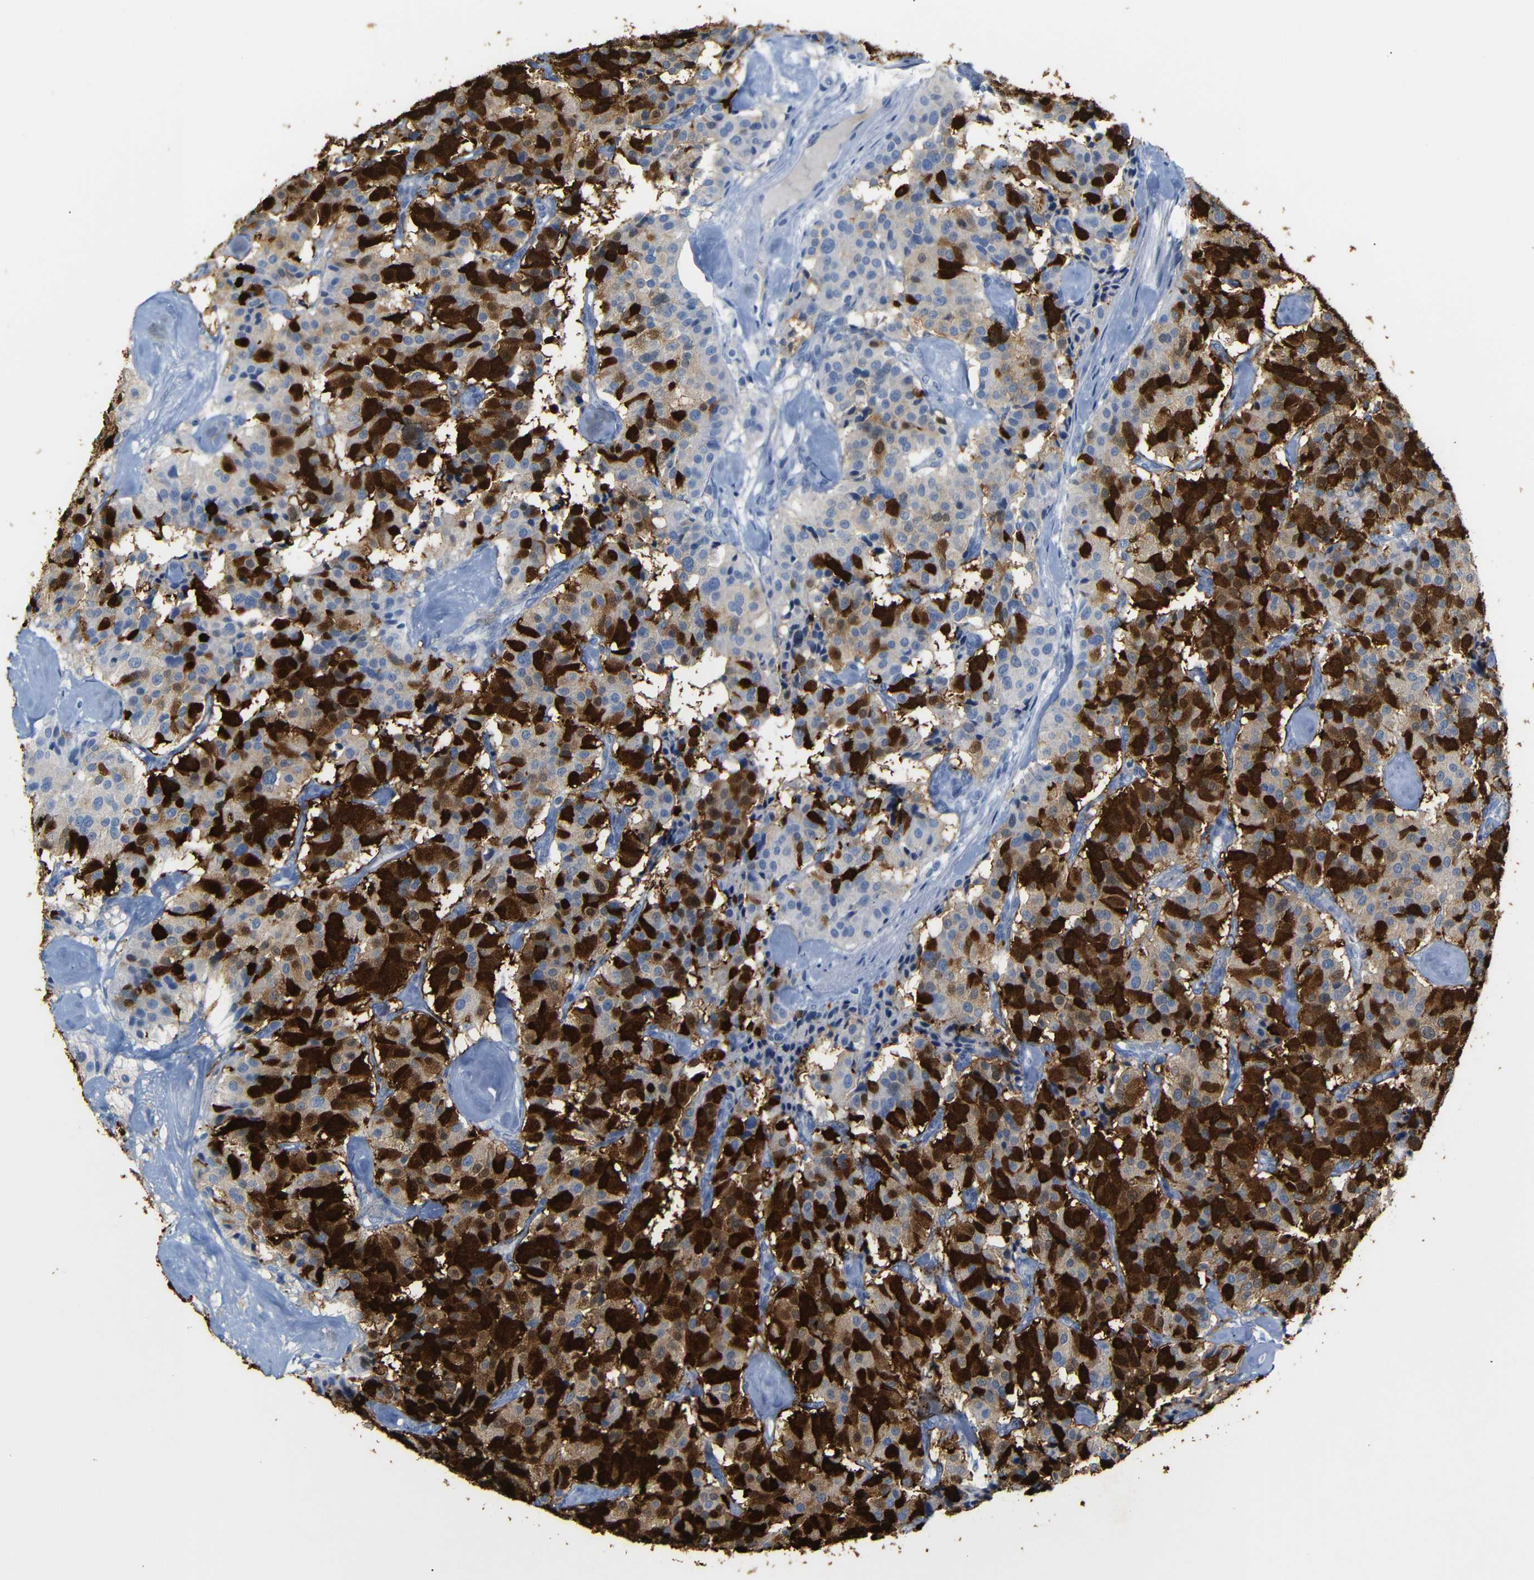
{"staining": {"intensity": "strong", "quantity": "25%-75%", "location": "cytoplasmic/membranous,nuclear"}, "tissue": "carcinoid", "cell_type": "Tumor cells", "image_type": "cancer", "snomed": [{"axis": "morphology", "description": "Carcinoid, malignant, NOS"}, {"axis": "topography", "description": "Lung"}], "caption": "Tumor cells show strong cytoplasmic/membranous and nuclear staining in approximately 25%-75% of cells in carcinoid.", "gene": "MT1A", "patient": {"sex": "male", "age": 30}}